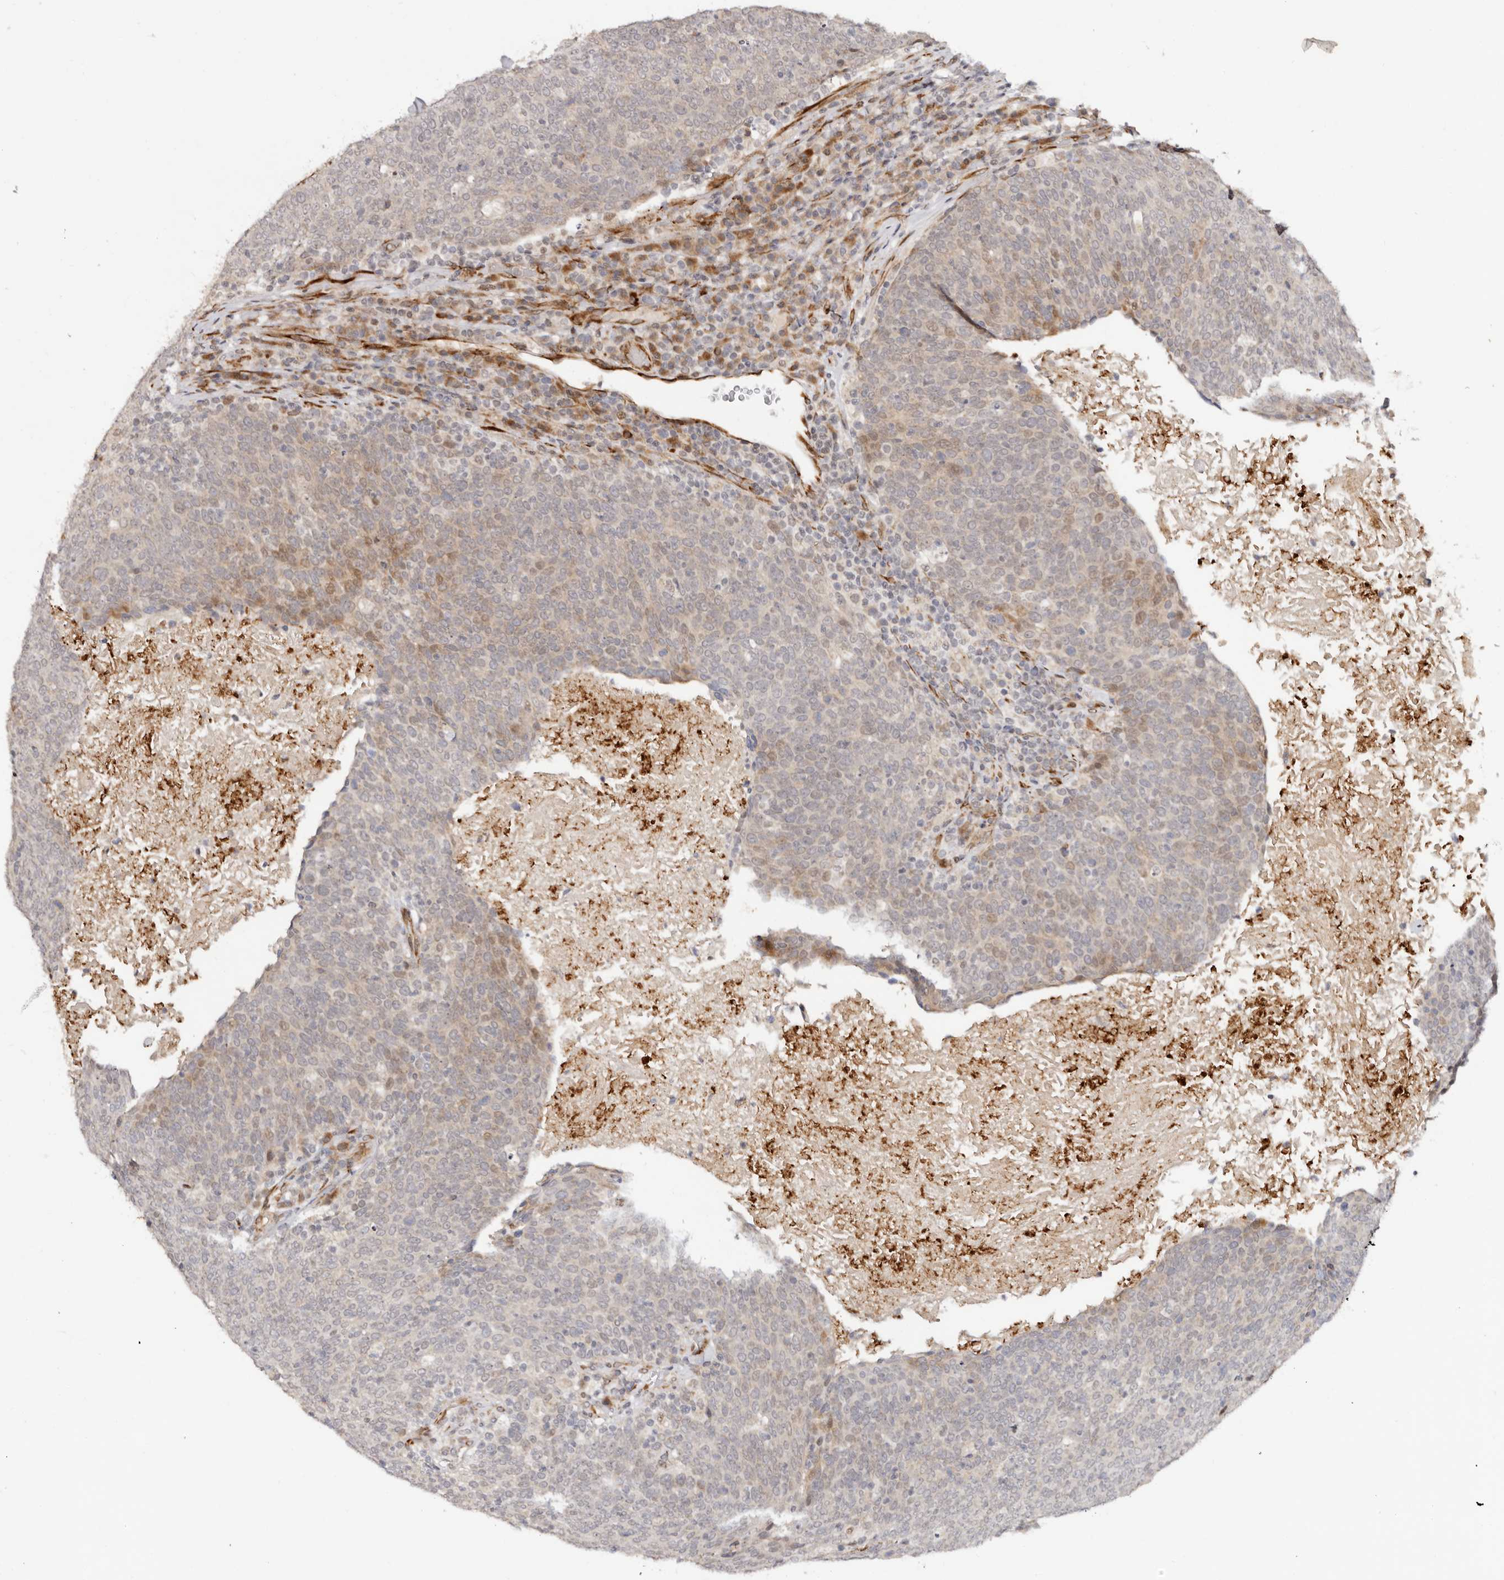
{"staining": {"intensity": "moderate", "quantity": "<25%", "location": "nuclear"}, "tissue": "head and neck cancer", "cell_type": "Tumor cells", "image_type": "cancer", "snomed": [{"axis": "morphology", "description": "Squamous cell carcinoma, NOS"}, {"axis": "morphology", "description": "Squamous cell carcinoma, metastatic, NOS"}, {"axis": "topography", "description": "Lymph node"}, {"axis": "topography", "description": "Head-Neck"}], "caption": "Human head and neck squamous cell carcinoma stained with a protein marker displays moderate staining in tumor cells.", "gene": "BCL2L15", "patient": {"sex": "male", "age": 62}}